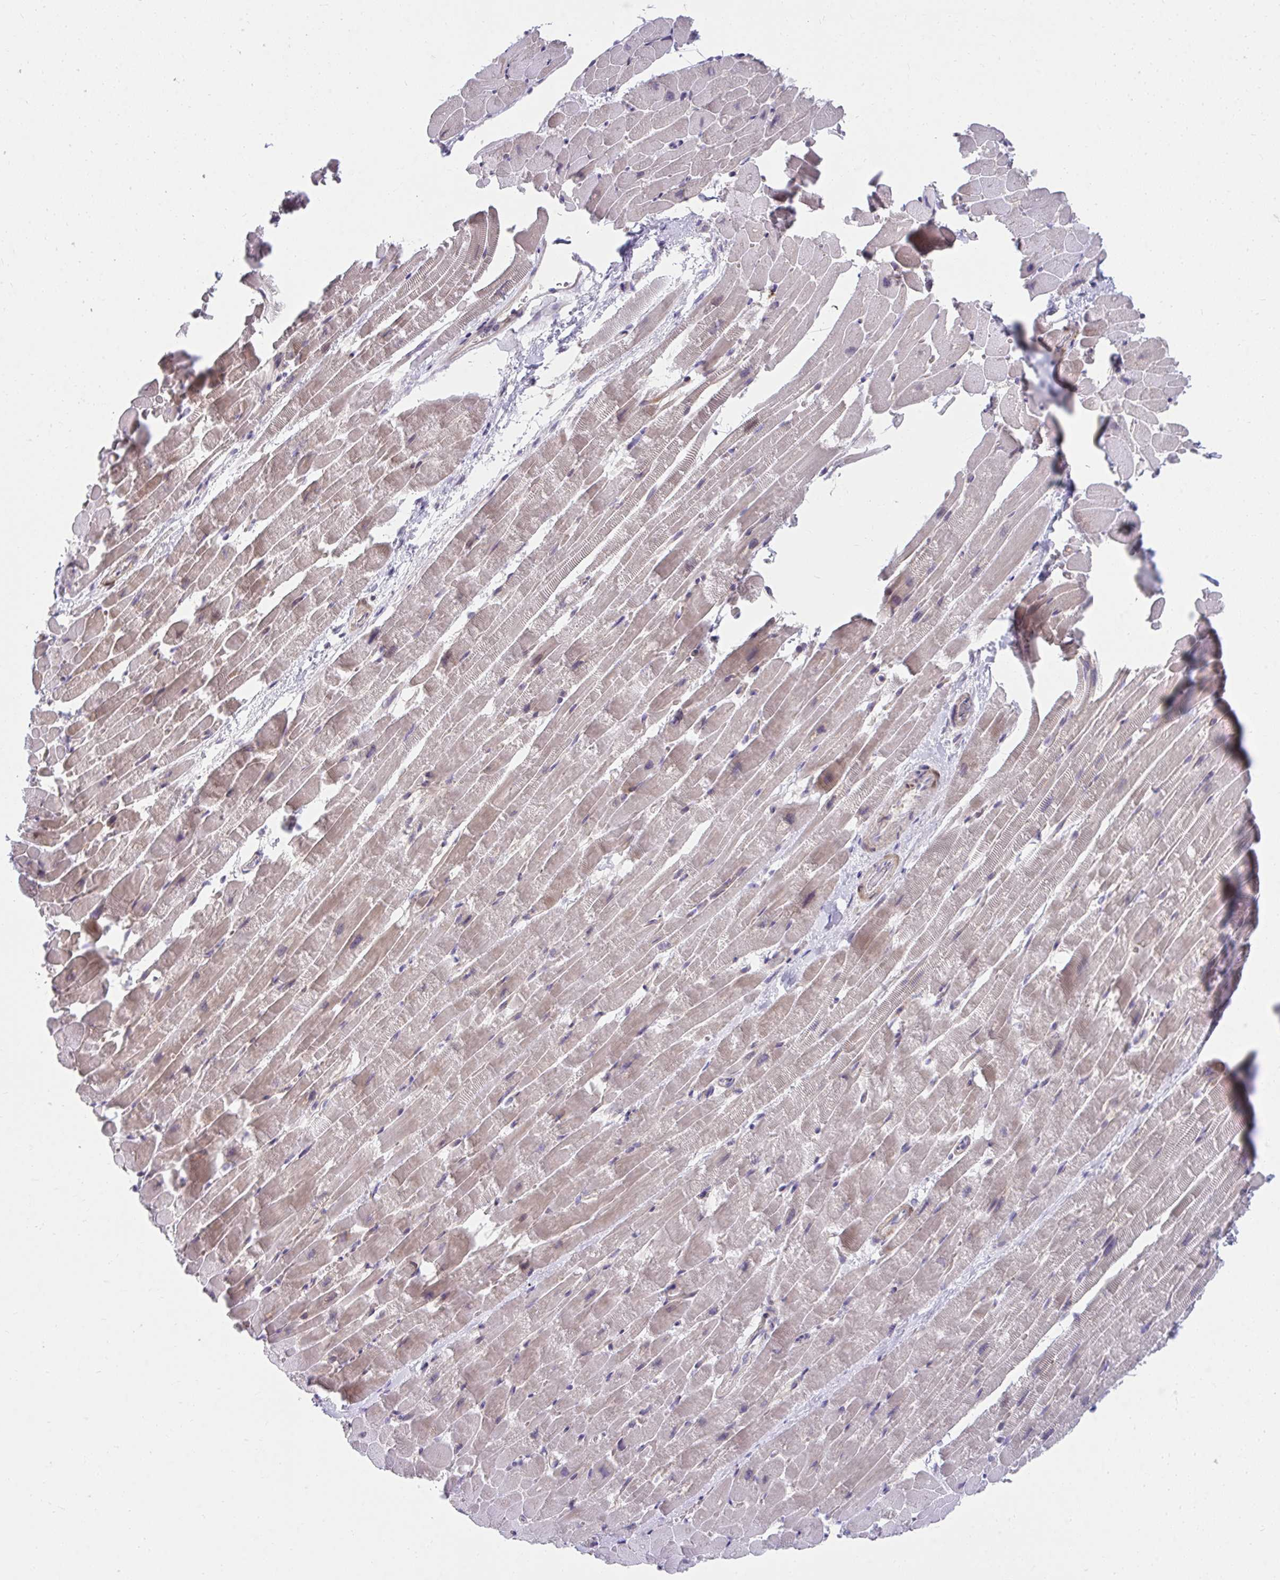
{"staining": {"intensity": "weak", "quantity": "25%-75%", "location": "cytoplasmic/membranous"}, "tissue": "heart muscle", "cell_type": "Cardiomyocytes", "image_type": "normal", "snomed": [{"axis": "morphology", "description": "Normal tissue, NOS"}, {"axis": "topography", "description": "Heart"}], "caption": "The histopathology image reveals immunohistochemical staining of benign heart muscle. There is weak cytoplasmic/membranous expression is appreciated in approximately 25%-75% of cardiomyocytes. The staining is performed using DAB (3,3'-diaminobenzidine) brown chromogen to label protein expression. The nuclei are counter-stained blue using hematoxylin.", "gene": "SLAMF7", "patient": {"sex": "male", "age": 37}}